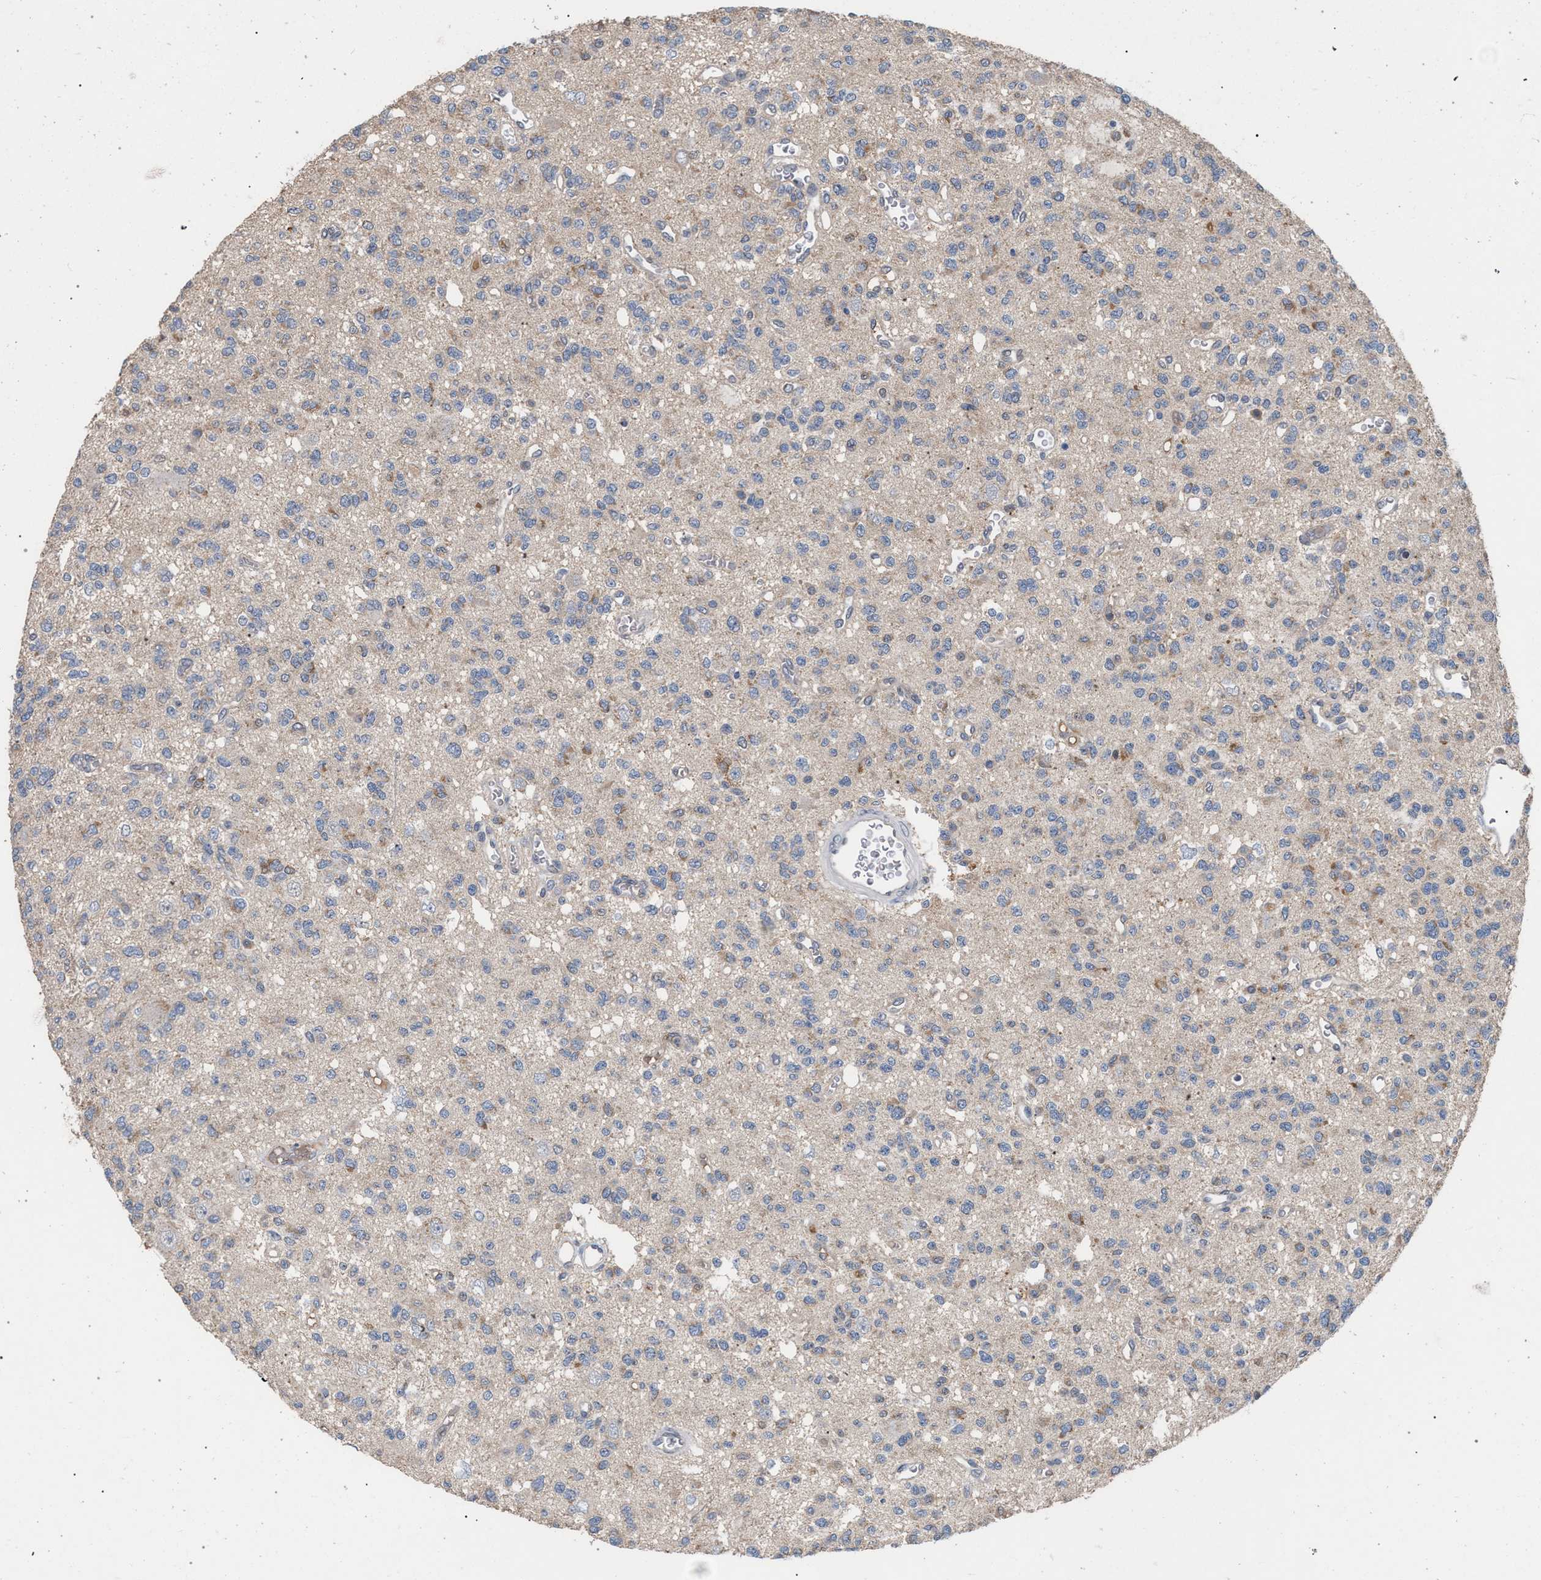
{"staining": {"intensity": "negative", "quantity": "none", "location": "none"}, "tissue": "glioma", "cell_type": "Tumor cells", "image_type": "cancer", "snomed": [{"axis": "morphology", "description": "Glioma, malignant, Low grade"}, {"axis": "topography", "description": "Brain"}], "caption": "The histopathology image displays no significant expression in tumor cells of malignant glioma (low-grade).", "gene": "TECPR1", "patient": {"sex": "male", "age": 38}}